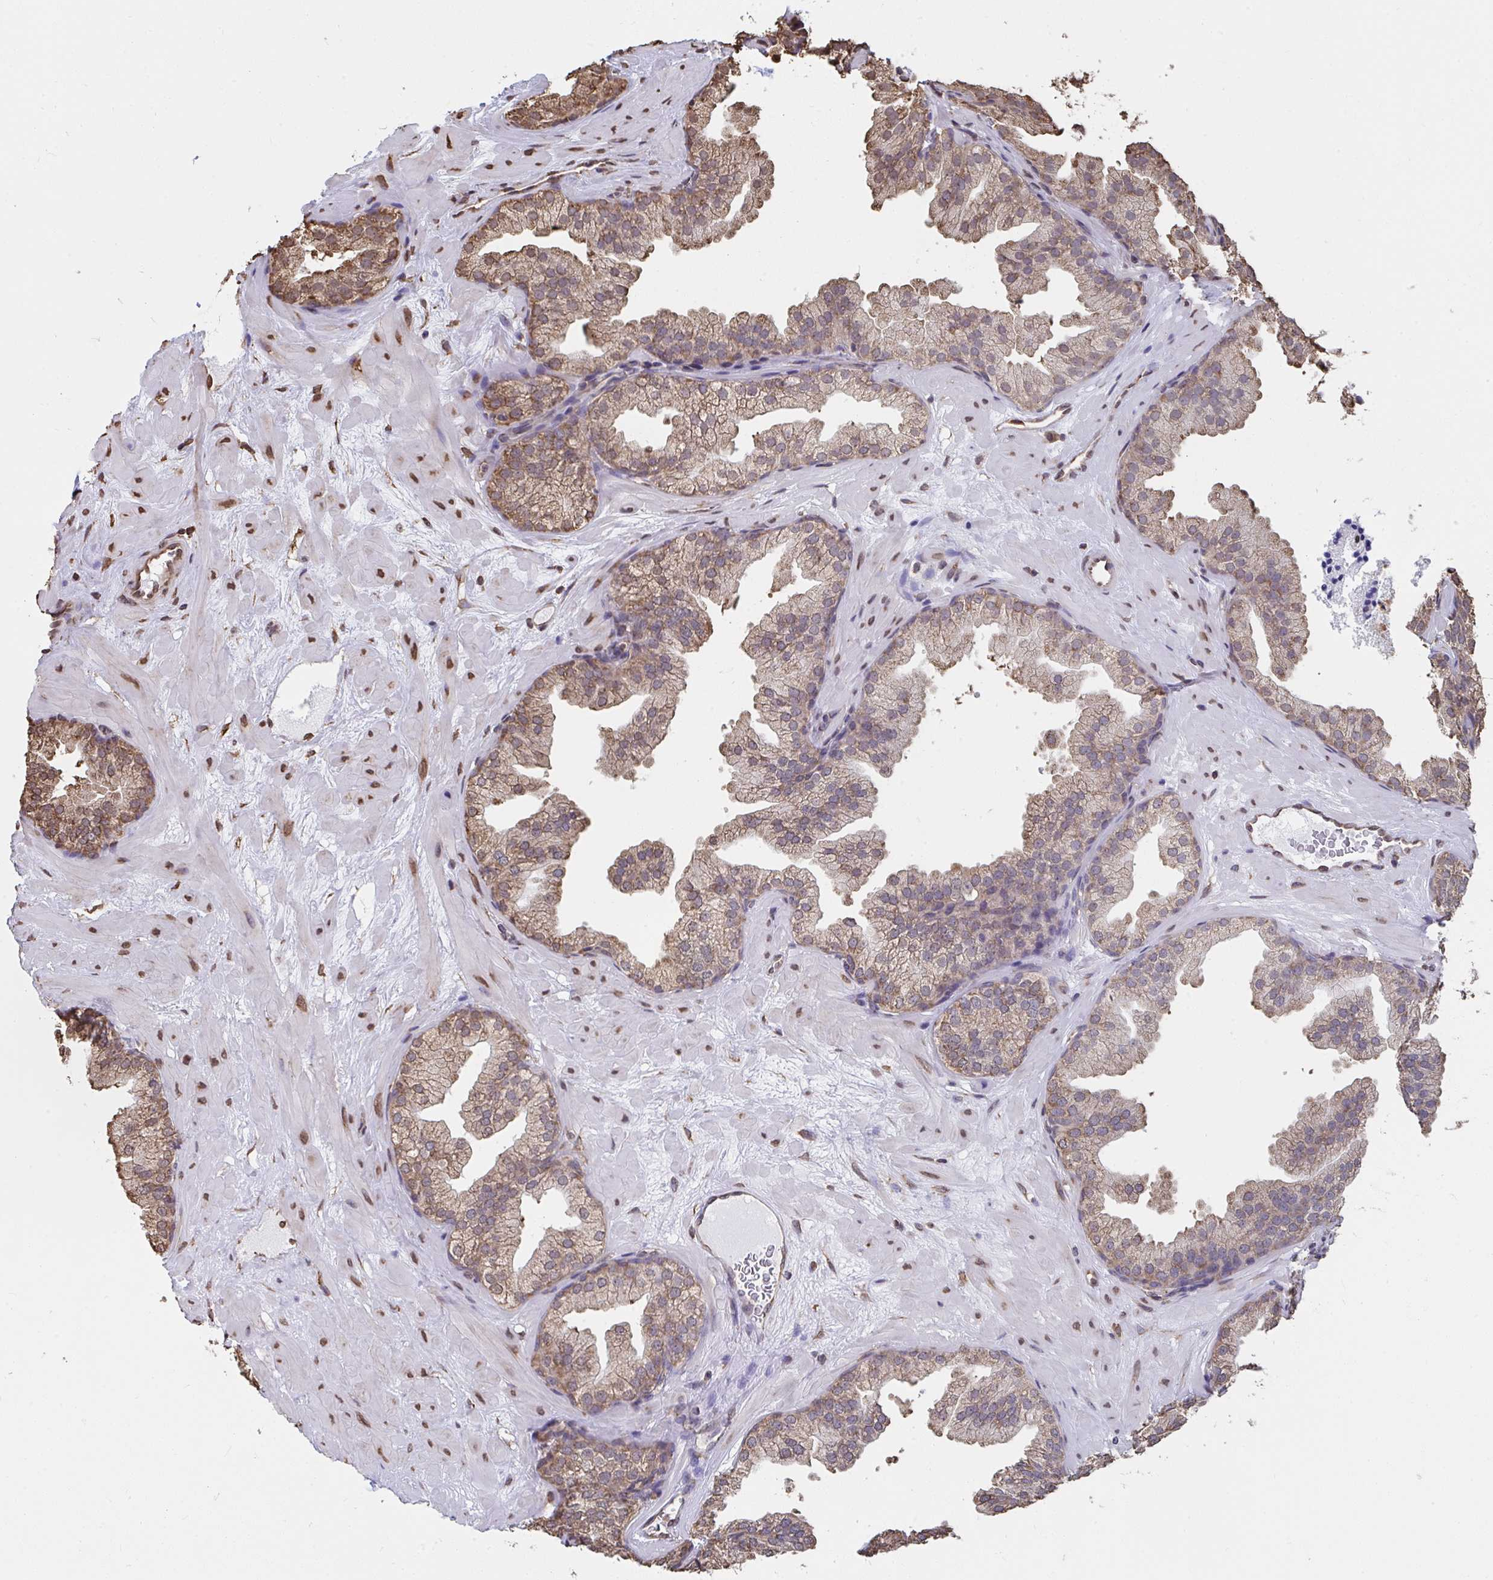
{"staining": {"intensity": "weak", "quantity": ">75%", "location": "cytoplasmic/membranous"}, "tissue": "prostate", "cell_type": "Glandular cells", "image_type": "normal", "snomed": [{"axis": "morphology", "description": "Normal tissue, NOS"}, {"axis": "topography", "description": "Prostate"}], "caption": "Approximately >75% of glandular cells in unremarkable human prostate show weak cytoplasmic/membranous protein positivity as visualized by brown immunohistochemical staining.", "gene": "SYNCRIP", "patient": {"sex": "male", "age": 37}}